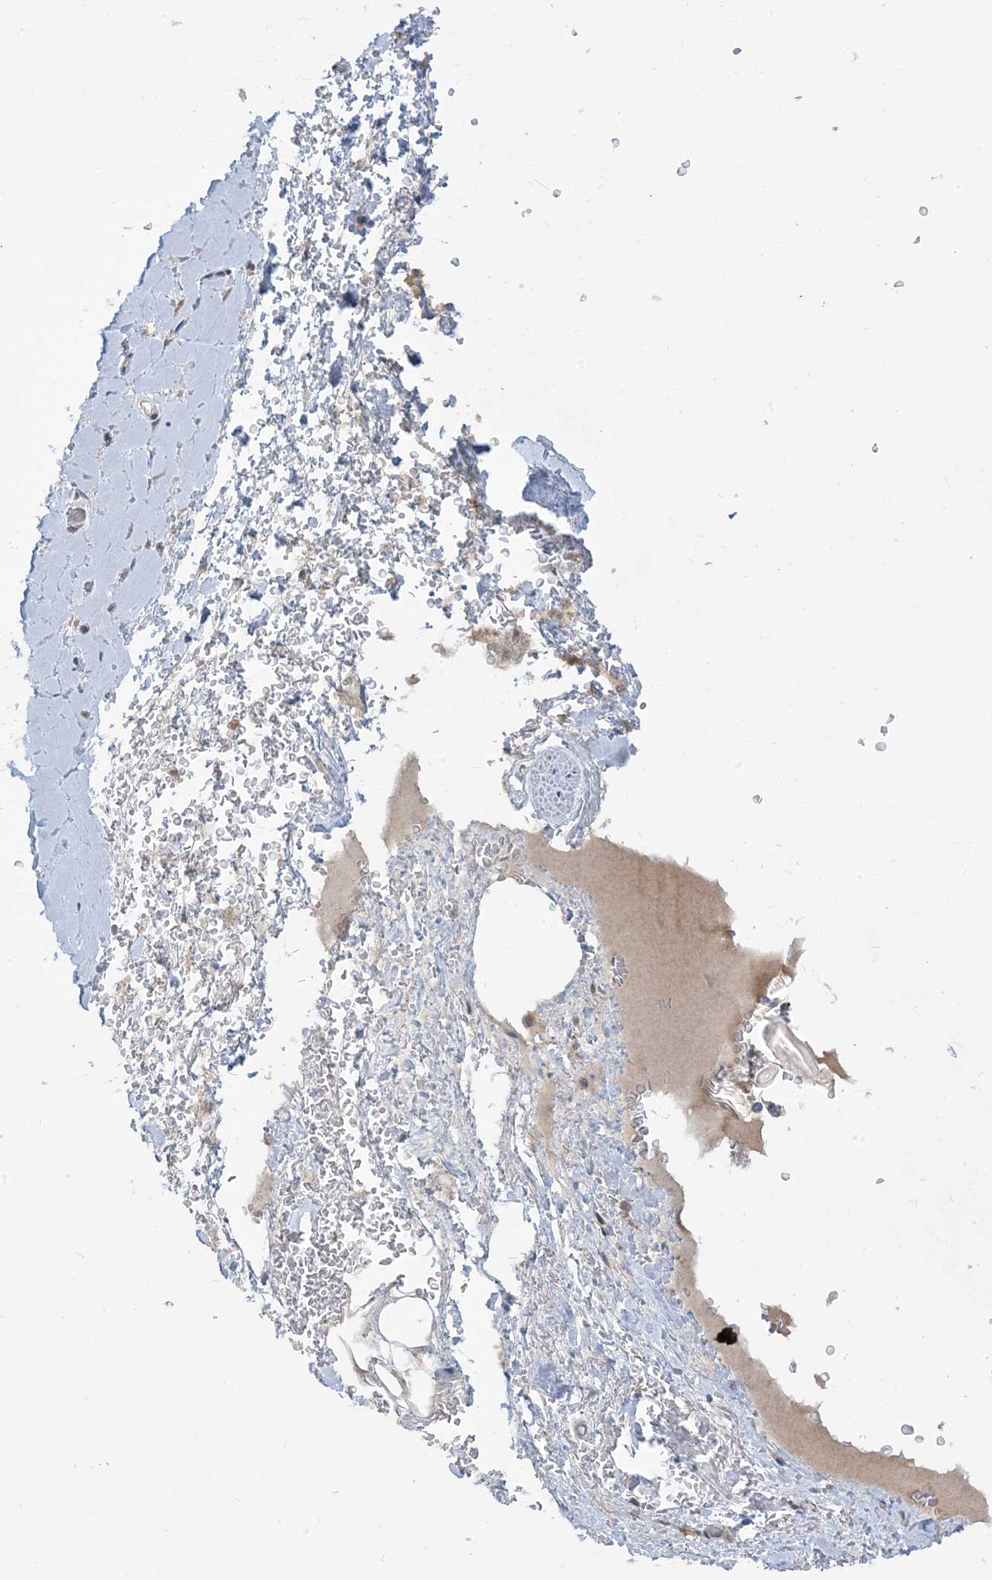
{"staining": {"intensity": "weak", "quantity": "25%-75%", "location": "cytoplasmic/membranous"}, "tissue": "soft tissue", "cell_type": "Chondrocytes", "image_type": "normal", "snomed": [{"axis": "morphology", "description": "Normal tissue, NOS"}, {"axis": "morphology", "description": "Adenocarcinoma, NOS"}, {"axis": "topography", "description": "Stomach, upper"}, {"axis": "topography", "description": "Peripheral nerve tissue"}], "caption": "High-magnification brightfield microscopy of normal soft tissue stained with DAB (brown) and counterstained with hematoxylin (blue). chondrocytes exhibit weak cytoplasmic/membranous positivity is present in approximately25%-75% of cells. Using DAB (brown) and hematoxylin (blue) stains, captured at high magnification using brightfield microscopy.", "gene": "PRRT3", "patient": {"sex": "male", "age": 62}}